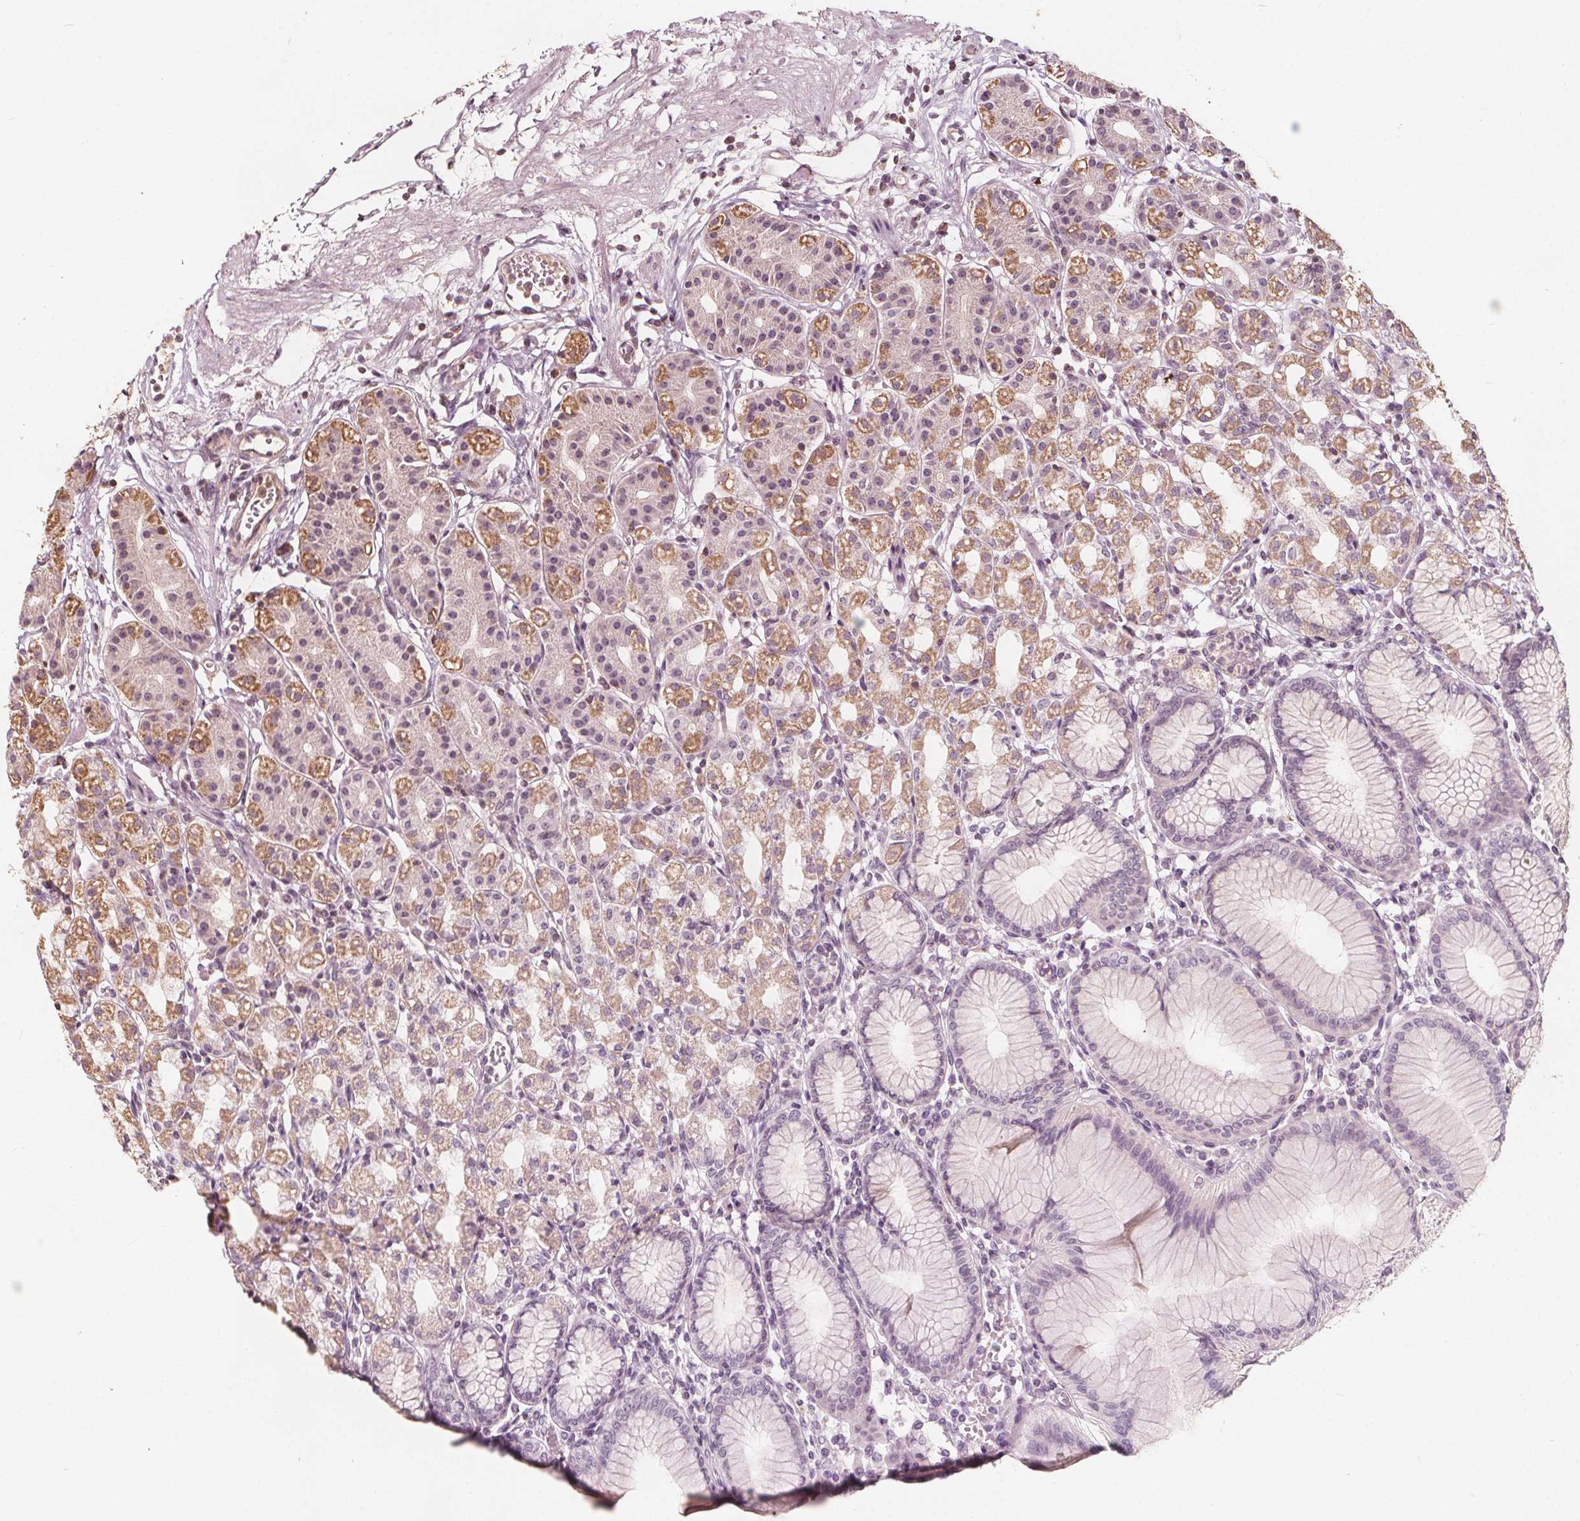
{"staining": {"intensity": "moderate", "quantity": "25%-75%", "location": "cytoplasmic/membranous"}, "tissue": "stomach", "cell_type": "Glandular cells", "image_type": "normal", "snomed": [{"axis": "morphology", "description": "Normal tissue, NOS"}, {"axis": "topography", "description": "Skeletal muscle"}, {"axis": "topography", "description": "Stomach"}], "caption": "Stomach stained for a protein exhibits moderate cytoplasmic/membranous positivity in glandular cells. The staining was performed using DAB (3,3'-diaminobenzidine), with brown indicating positive protein expression. Nuclei are stained blue with hematoxylin.", "gene": "AIP", "patient": {"sex": "female", "age": 57}}